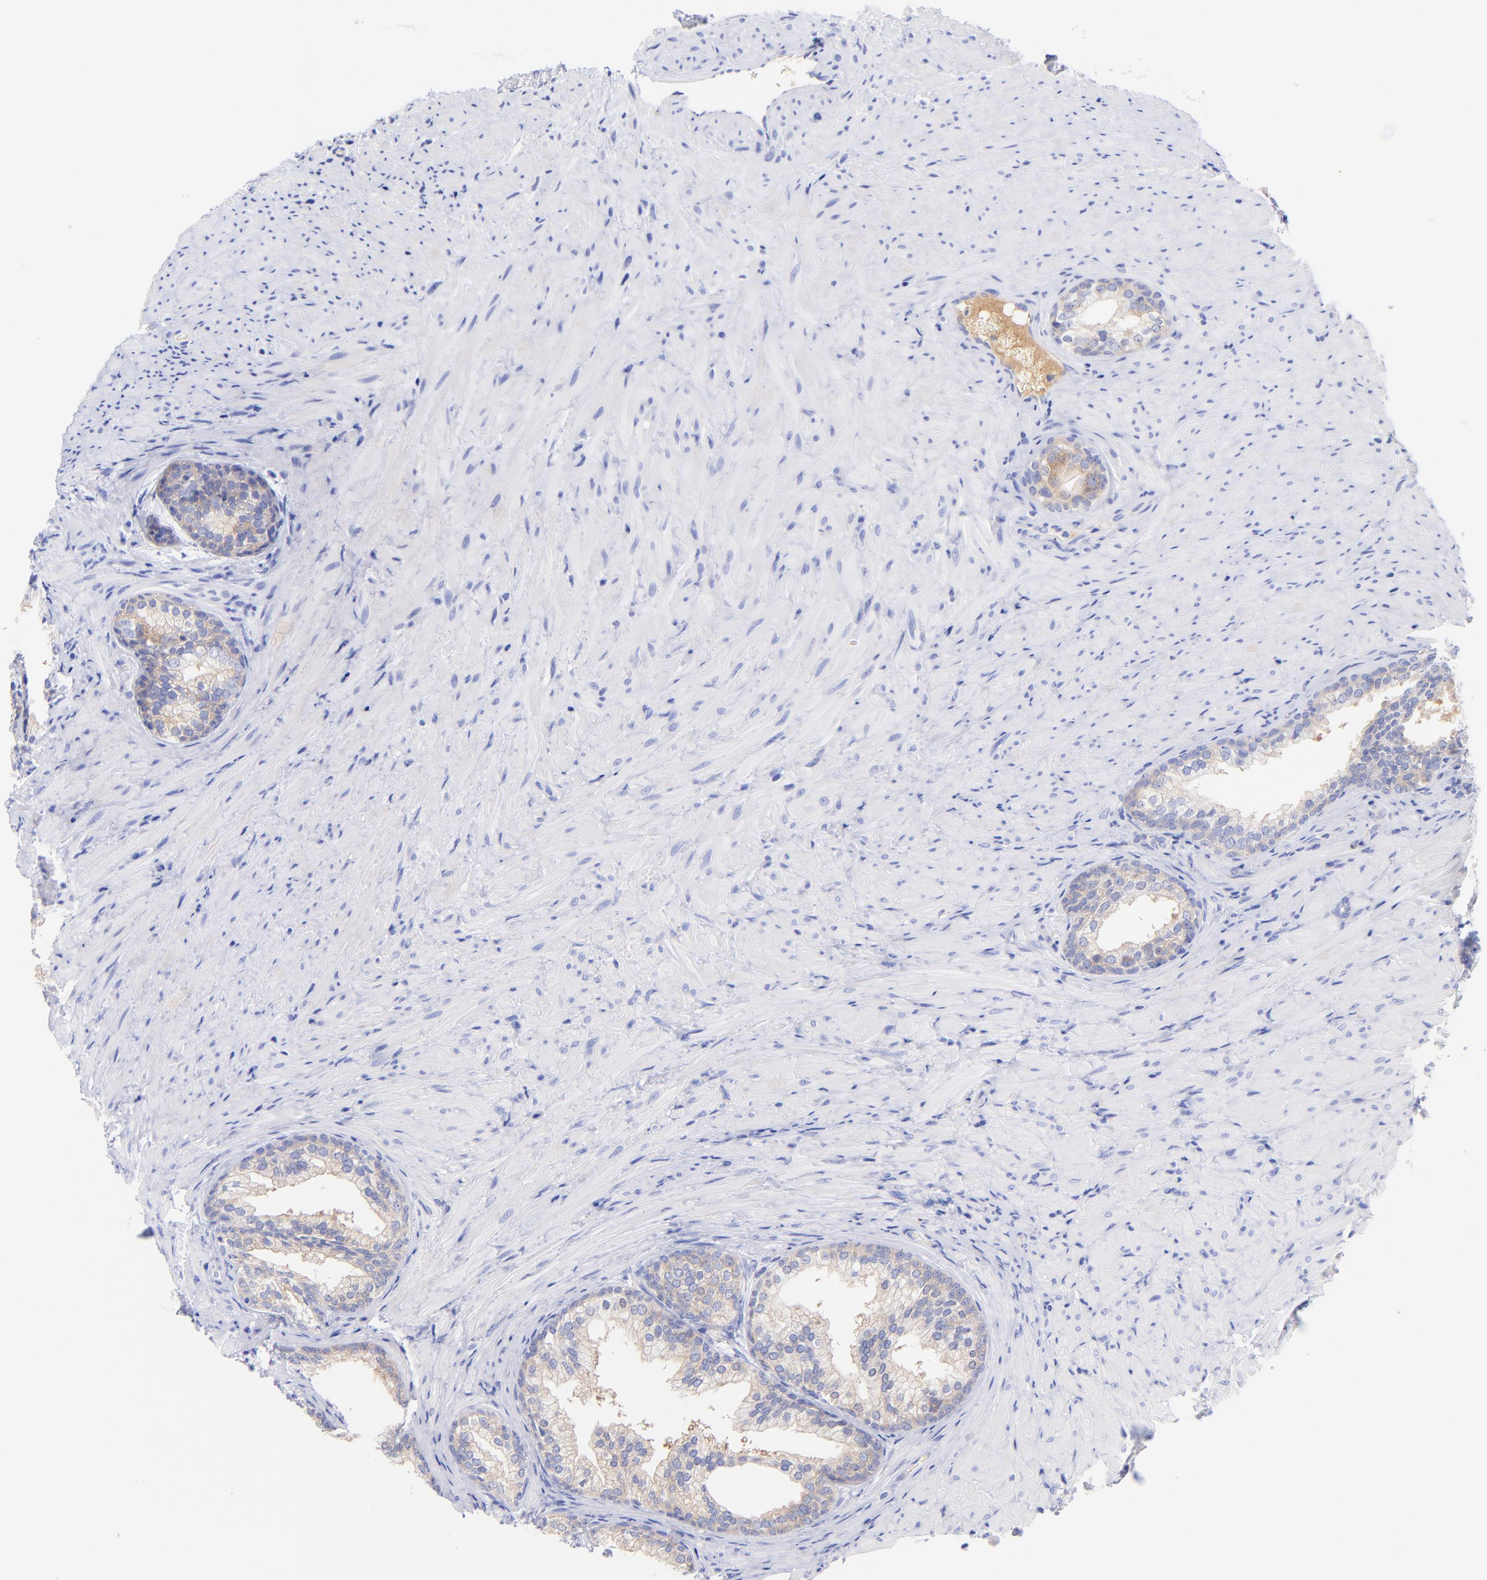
{"staining": {"intensity": "weak", "quantity": "25%-75%", "location": "cytoplasmic/membranous"}, "tissue": "prostate", "cell_type": "Glandular cells", "image_type": "normal", "snomed": [{"axis": "morphology", "description": "Normal tissue, NOS"}, {"axis": "topography", "description": "Prostate"}], "caption": "A brown stain shows weak cytoplasmic/membranous positivity of a protein in glandular cells of benign prostate.", "gene": "GPHN", "patient": {"sex": "male", "age": 76}}